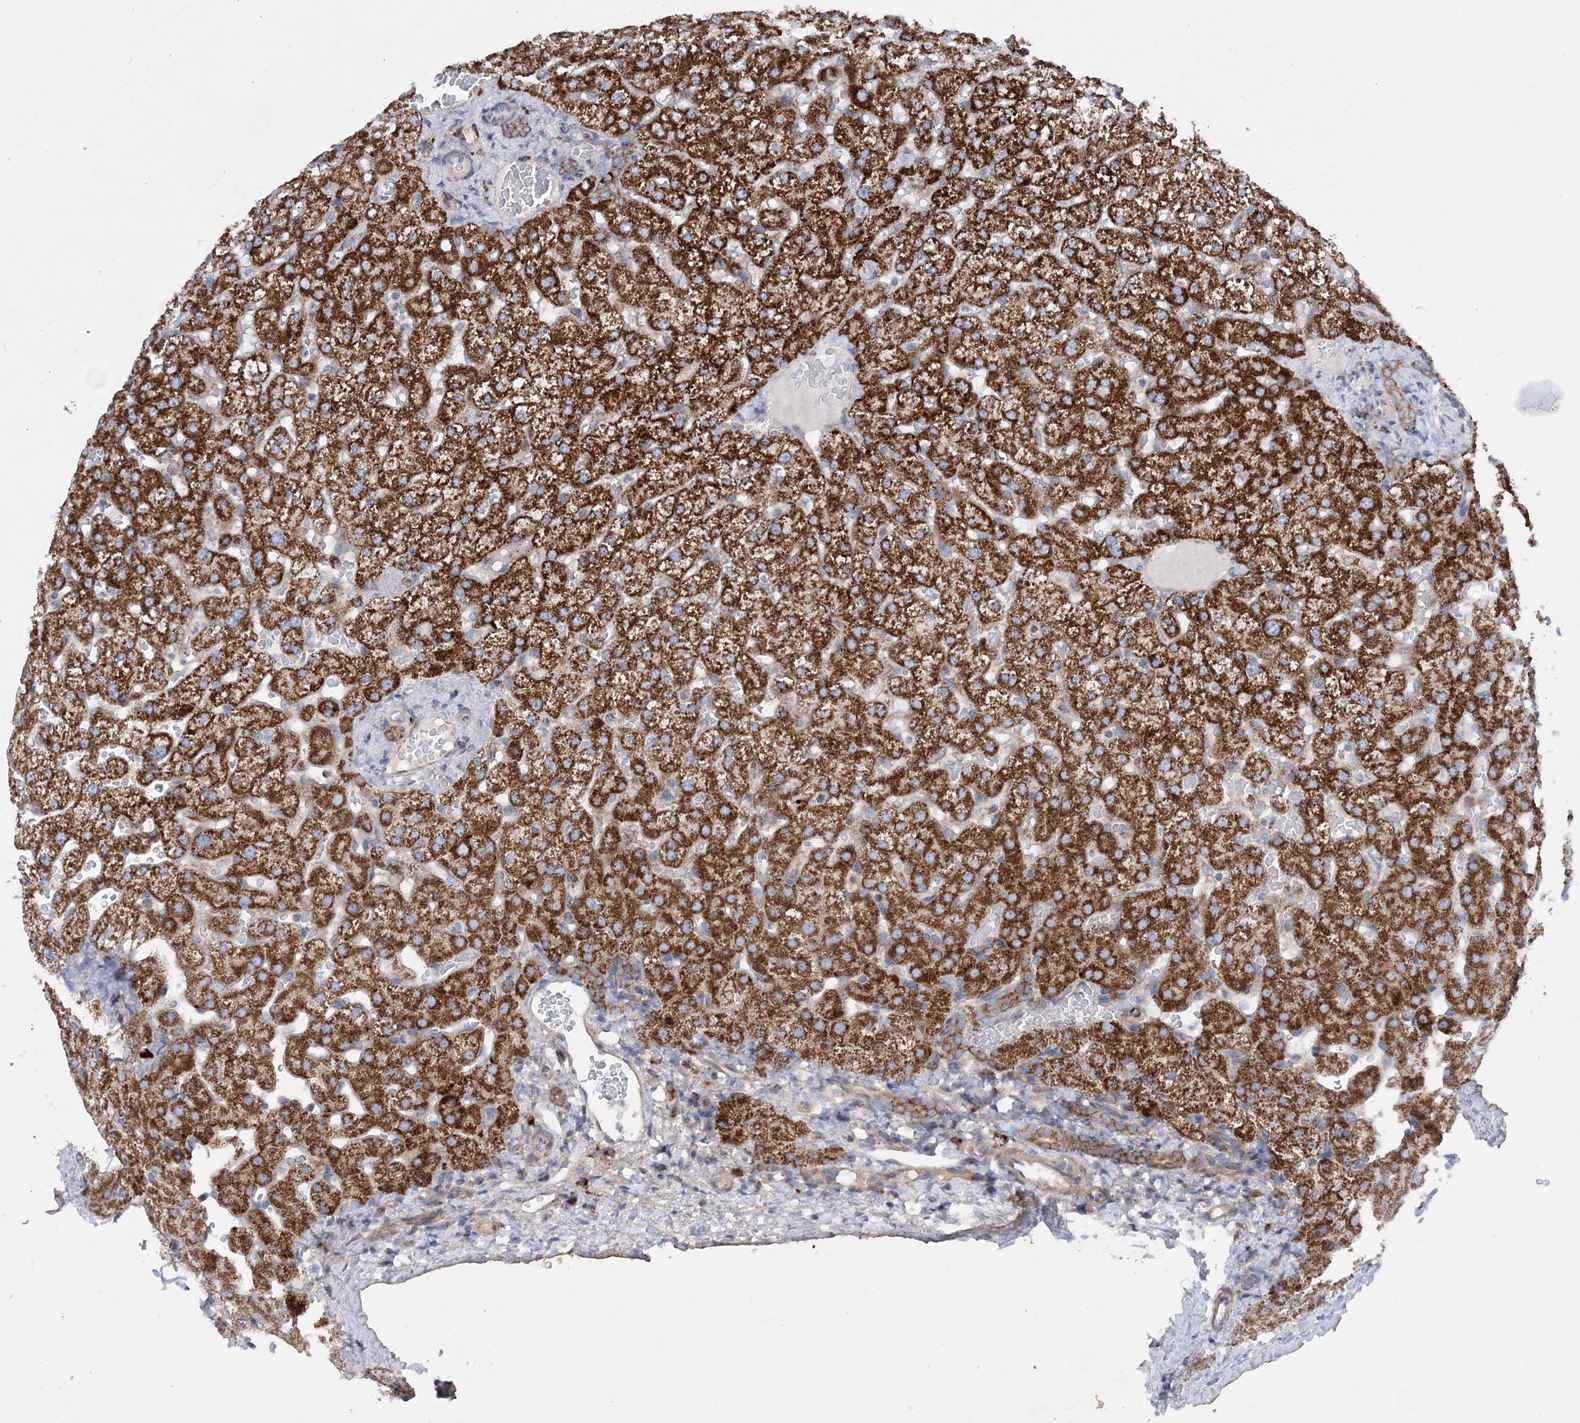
{"staining": {"intensity": "moderate", "quantity": ">75%", "location": "cytoplasmic/membranous"}, "tissue": "liver", "cell_type": "Cholangiocytes", "image_type": "normal", "snomed": [{"axis": "morphology", "description": "Normal tissue, NOS"}, {"axis": "topography", "description": "Liver"}], "caption": "Liver stained with IHC reveals moderate cytoplasmic/membranous expression in about >75% of cholangiocytes. Immunohistochemistry (ihc) stains the protein in brown and the nuclei are stained blue.", "gene": "NGLY1", "patient": {"sex": "female", "age": 32}}